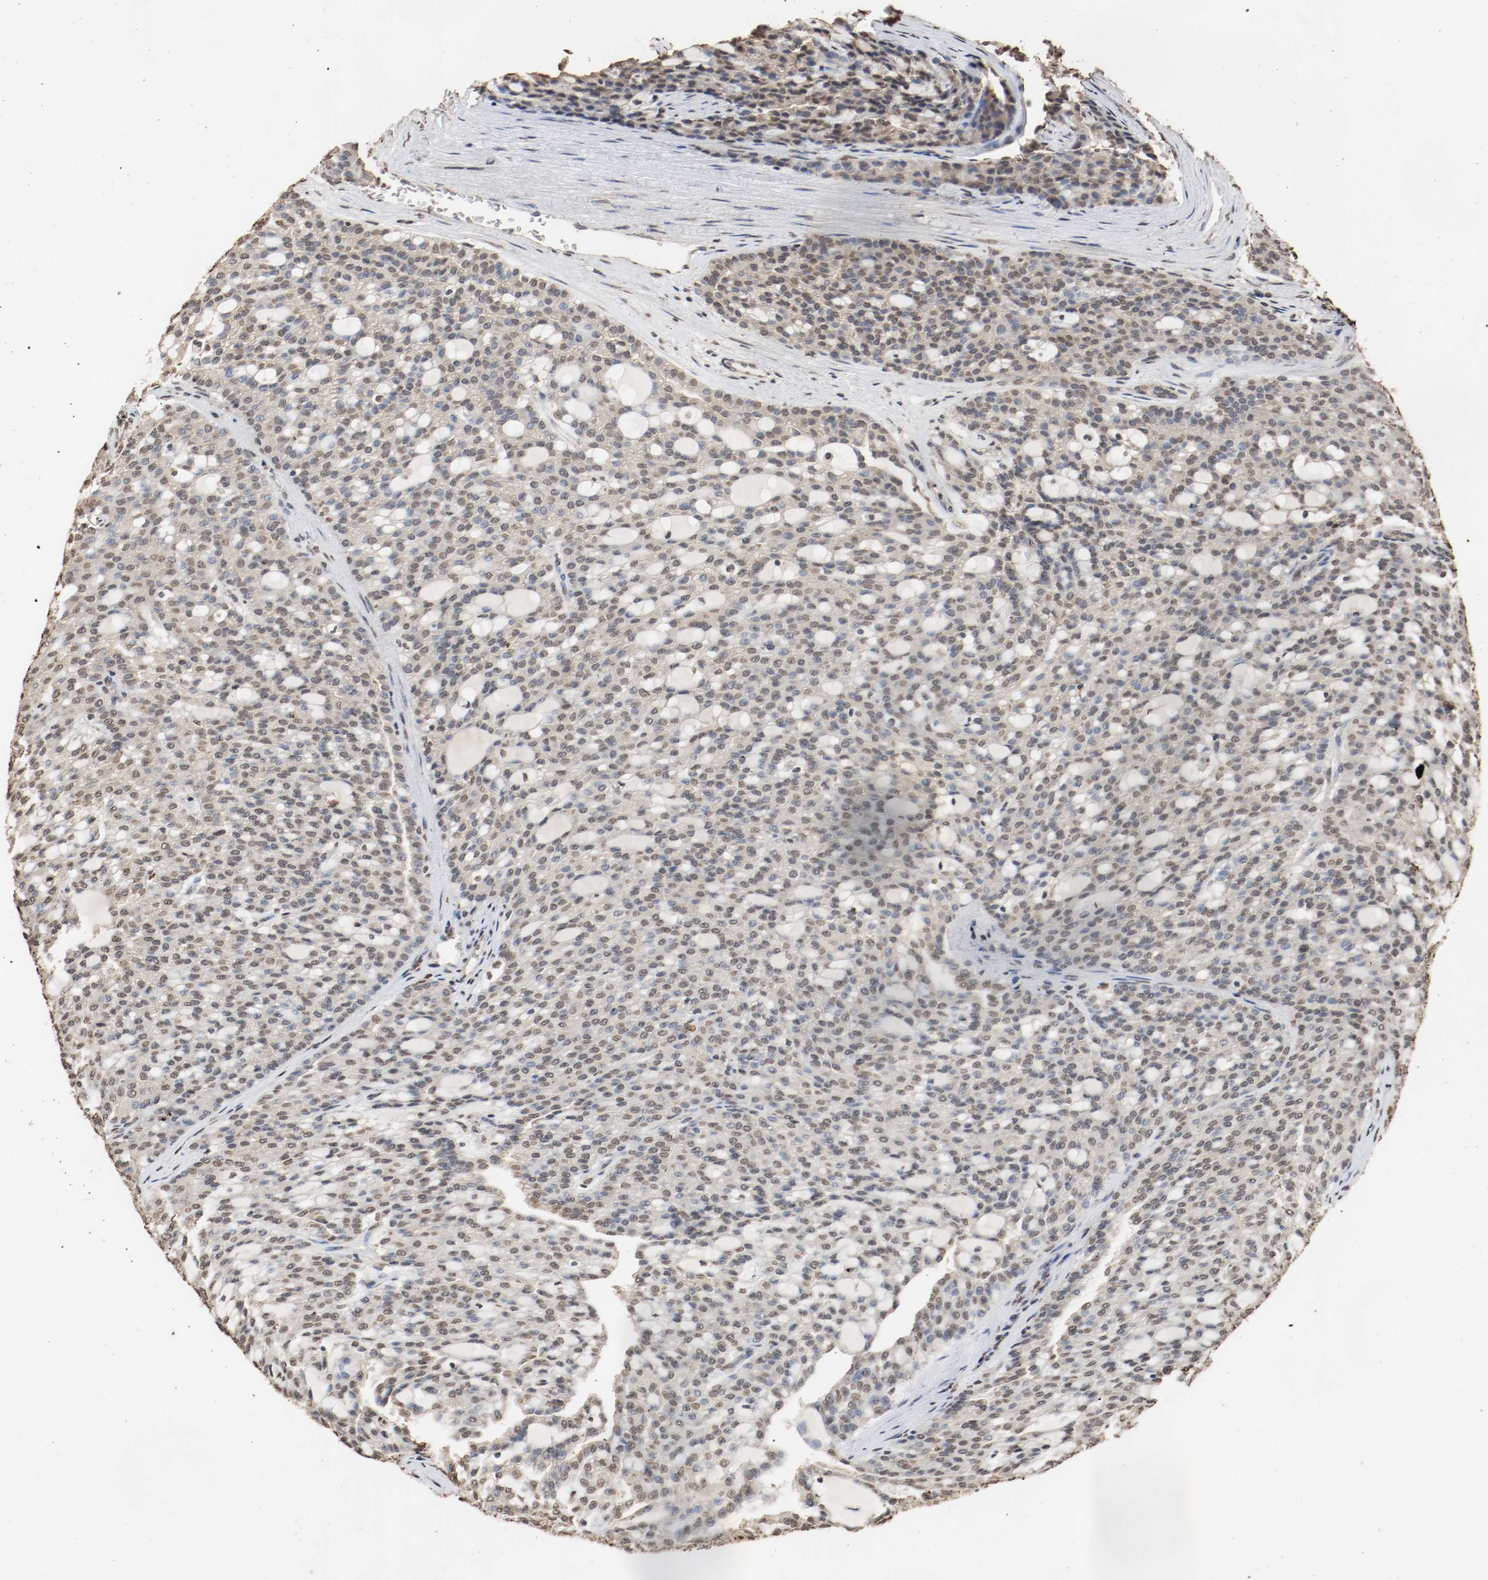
{"staining": {"intensity": "weak", "quantity": "25%-75%", "location": "nuclear"}, "tissue": "renal cancer", "cell_type": "Tumor cells", "image_type": "cancer", "snomed": [{"axis": "morphology", "description": "Adenocarcinoma, NOS"}, {"axis": "topography", "description": "Kidney"}], "caption": "Immunohistochemical staining of human renal adenocarcinoma demonstrates low levels of weak nuclear protein expression in about 25%-75% of tumor cells.", "gene": "RTN4", "patient": {"sex": "male", "age": 63}}